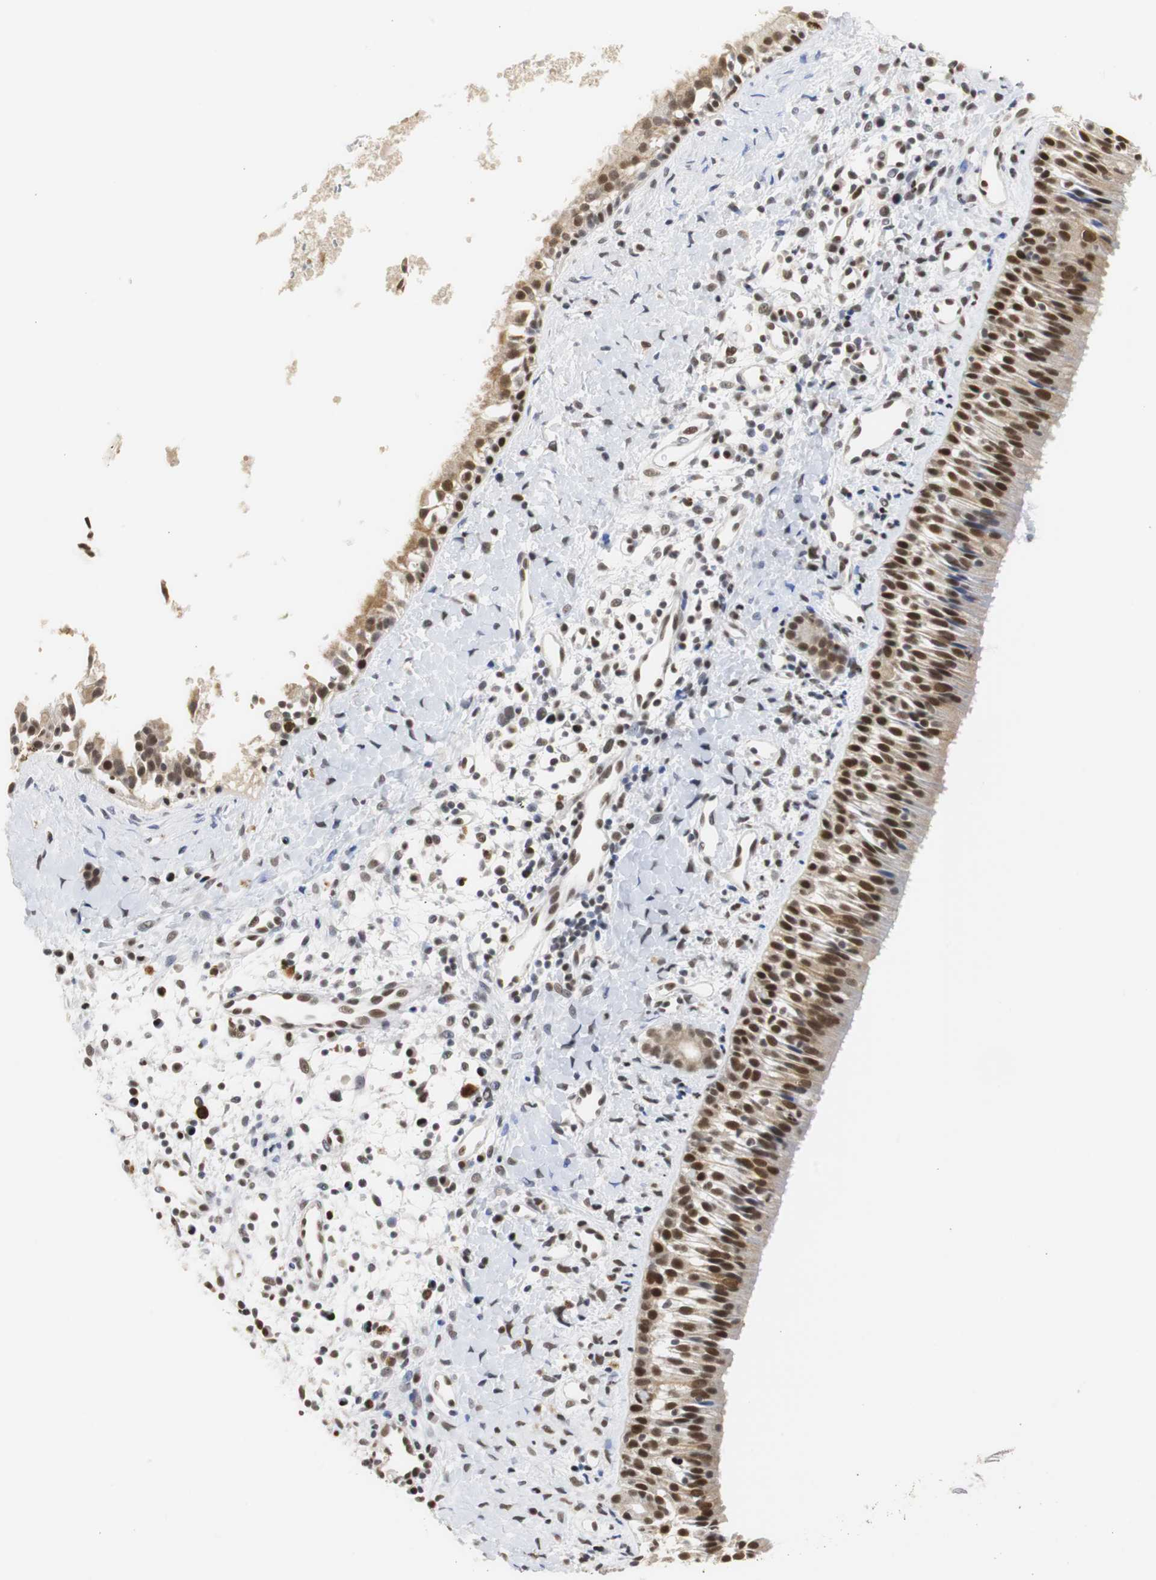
{"staining": {"intensity": "strong", "quantity": ">75%", "location": "nuclear"}, "tissue": "nasopharynx", "cell_type": "Respiratory epithelial cells", "image_type": "normal", "snomed": [{"axis": "morphology", "description": "Normal tissue, NOS"}, {"axis": "topography", "description": "Nasopharynx"}], "caption": "This photomicrograph shows immunohistochemistry staining of benign human nasopharynx, with high strong nuclear positivity in approximately >75% of respiratory epithelial cells.", "gene": "ZFC3H1", "patient": {"sex": "male", "age": 22}}